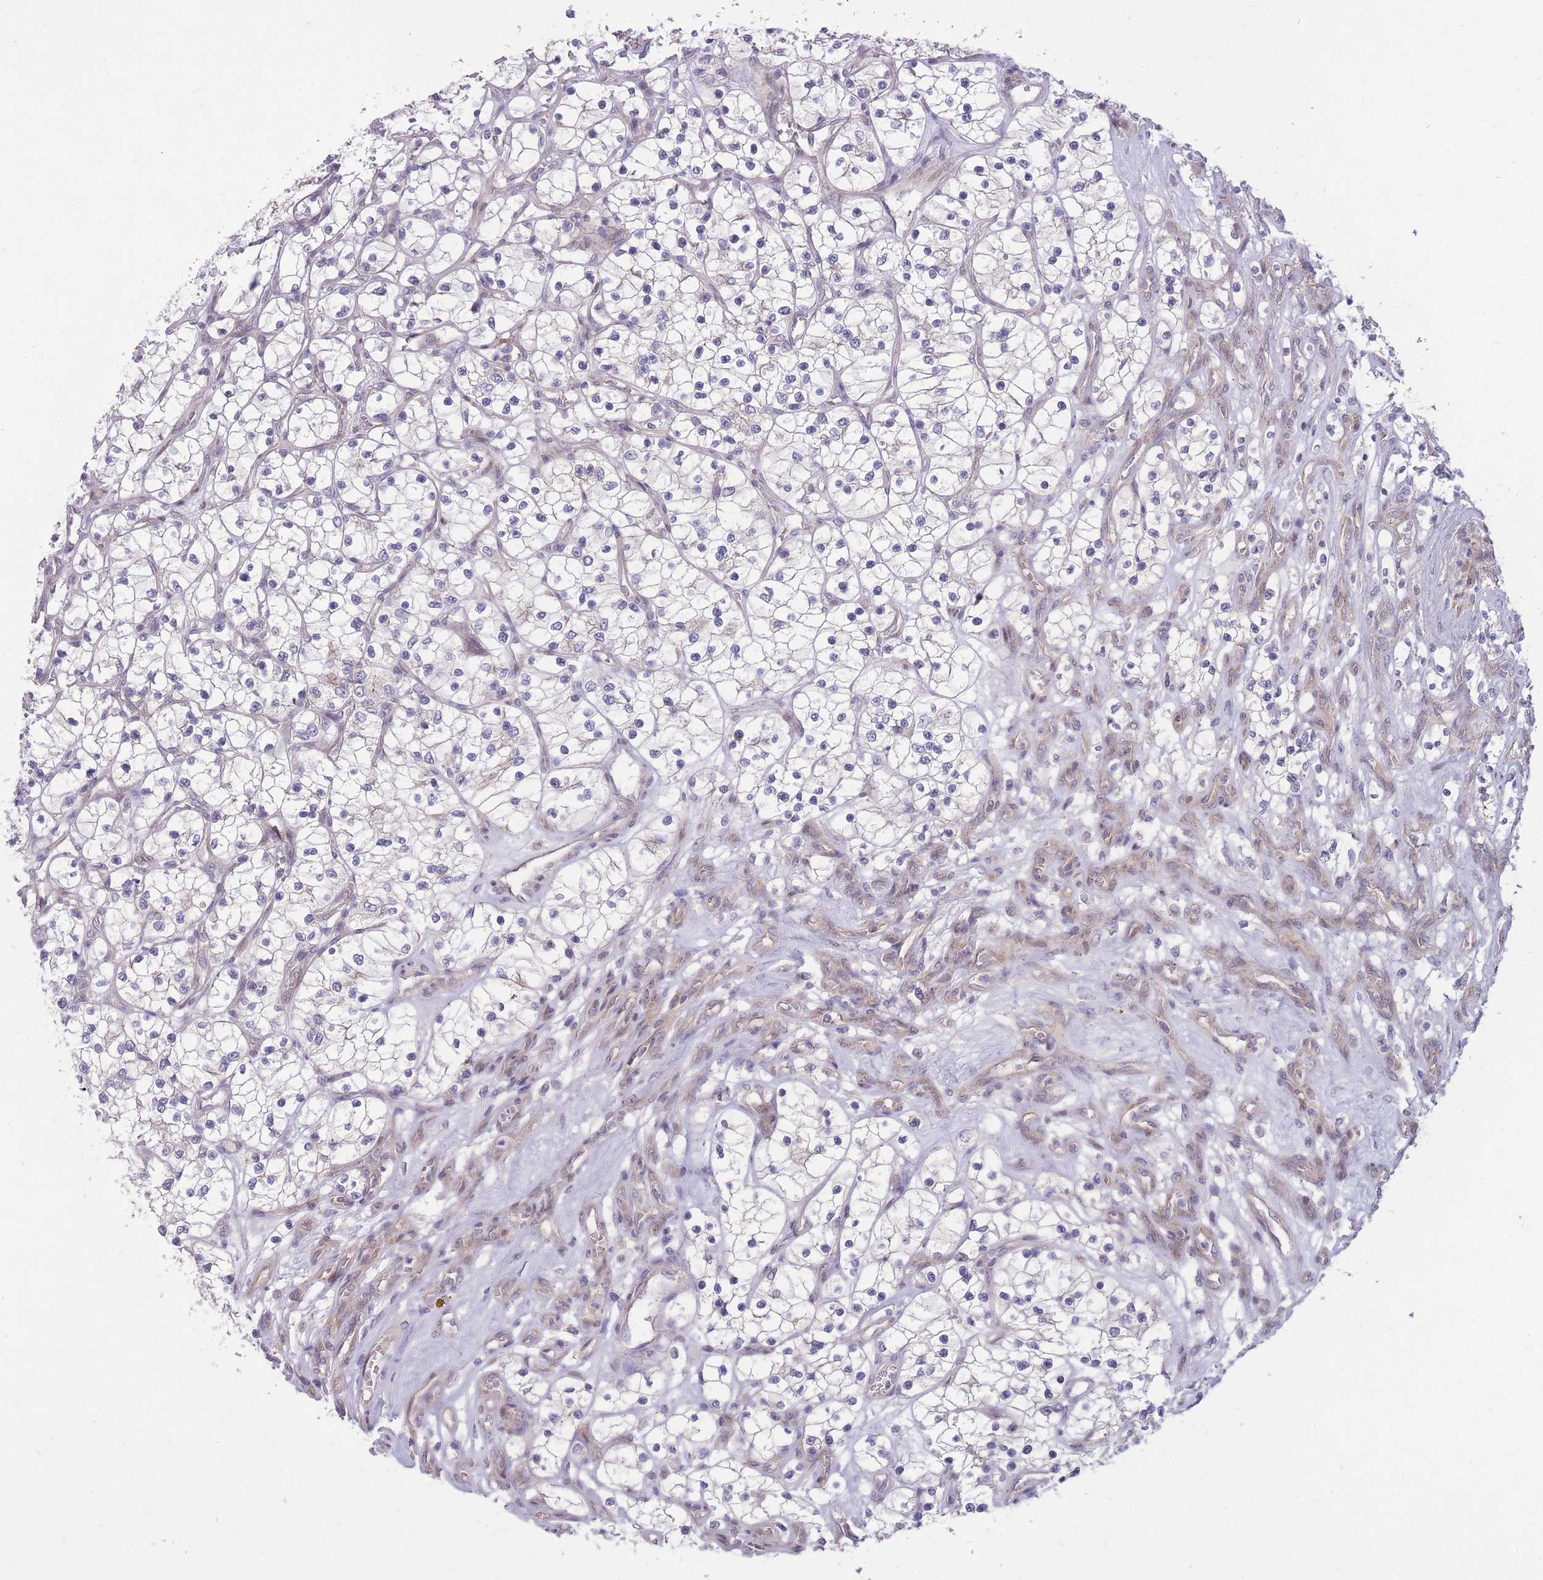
{"staining": {"intensity": "negative", "quantity": "none", "location": "none"}, "tissue": "renal cancer", "cell_type": "Tumor cells", "image_type": "cancer", "snomed": [{"axis": "morphology", "description": "Adenocarcinoma, NOS"}, {"axis": "topography", "description": "Kidney"}], "caption": "Tumor cells are negative for protein expression in human adenocarcinoma (renal). (DAB (3,3'-diaminobenzidine) immunohistochemistry visualized using brightfield microscopy, high magnification).", "gene": "RIC8A", "patient": {"sex": "female", "age": 69}}